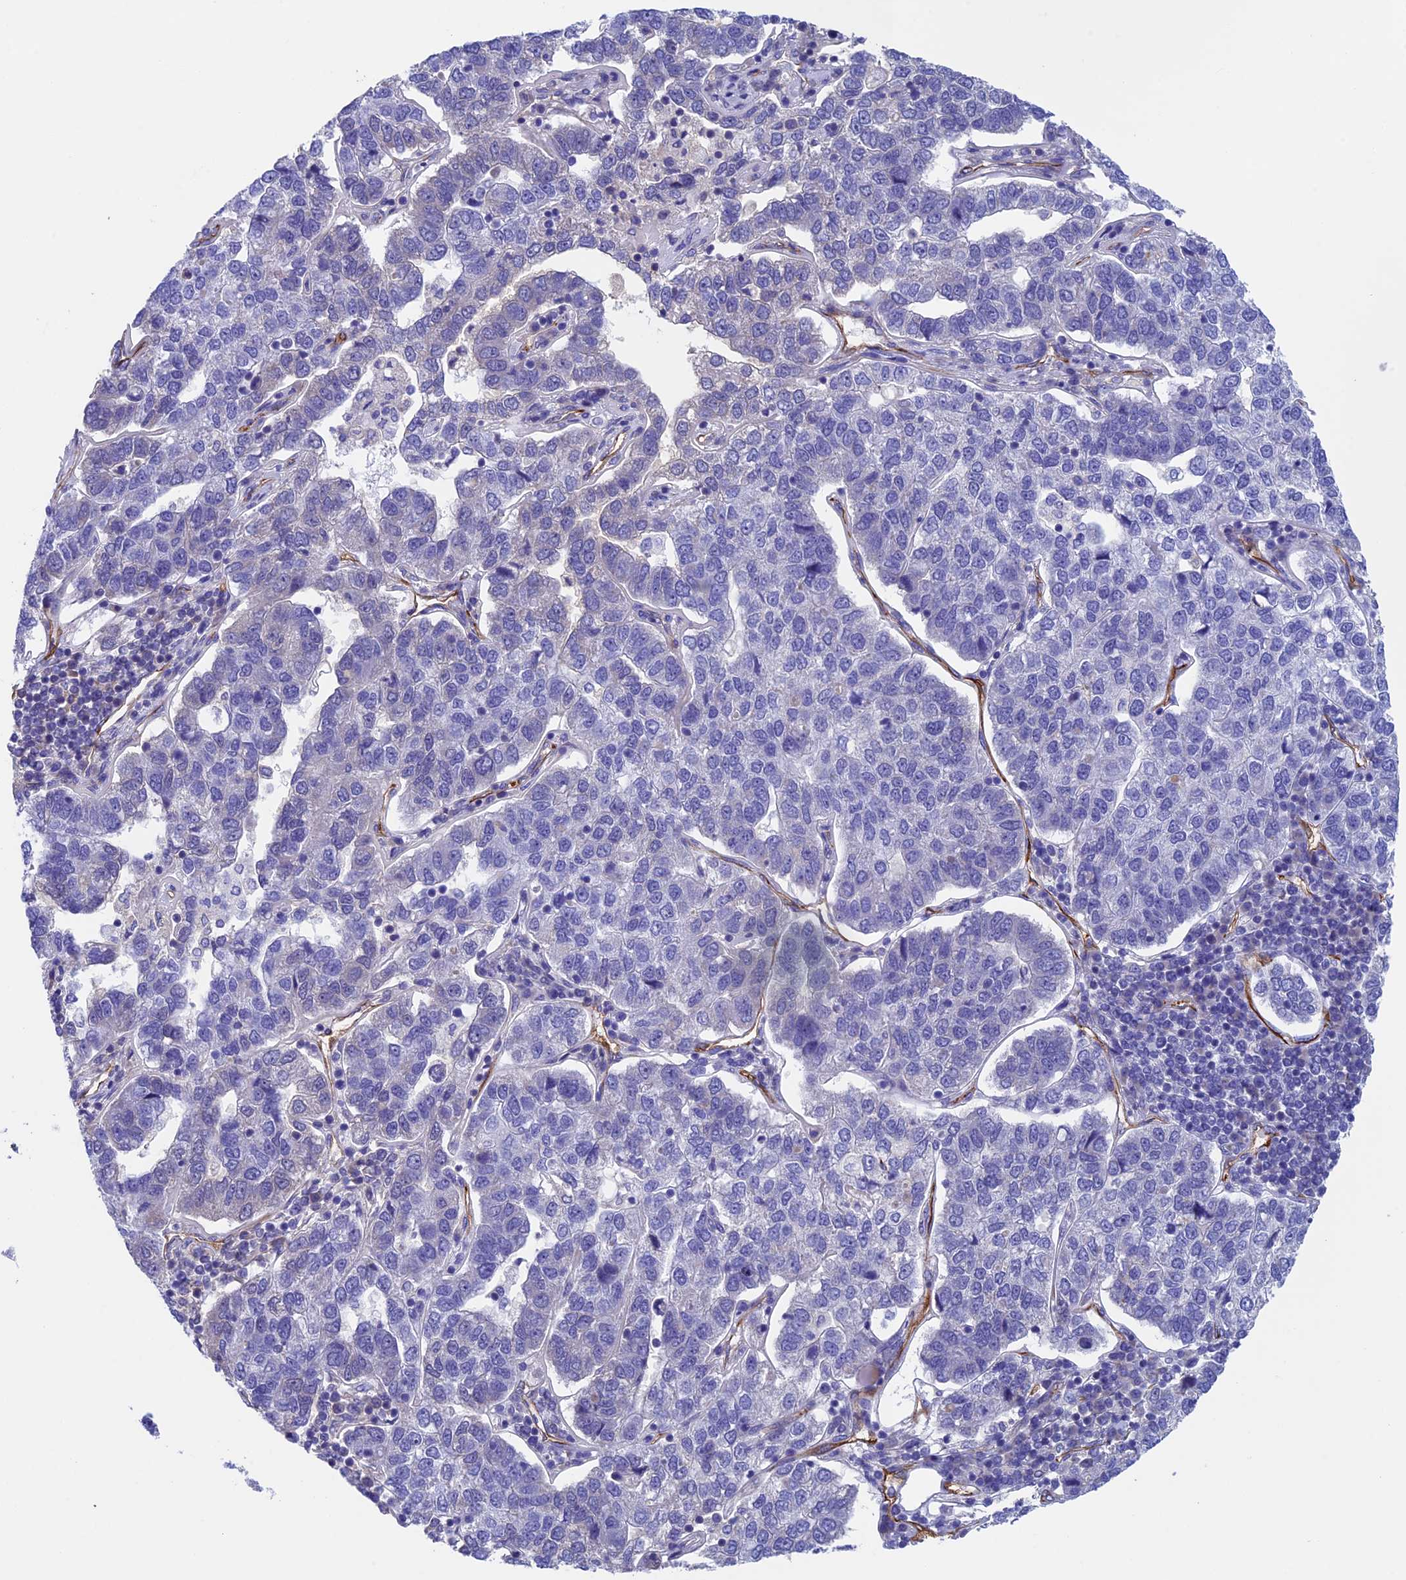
{"staining": {"intensity": "negative", "quantity": "none", "location": "none"}, "tissue": "pancreatic cancer", "cell_type": "Tumor cells", "image_type": "cancer", "snomed": [{"axis": "morphology", "description": "Adenocarcinoma, NOS"}, {"axis": "topography", "description": "Pancreas"}], "caption": "An image of human pancreatic cancer (adenocarcinoma) is negative for staining in tumor cells.", "gene": "INSYN1", "patient": {"sex": "female", "age": 61}}